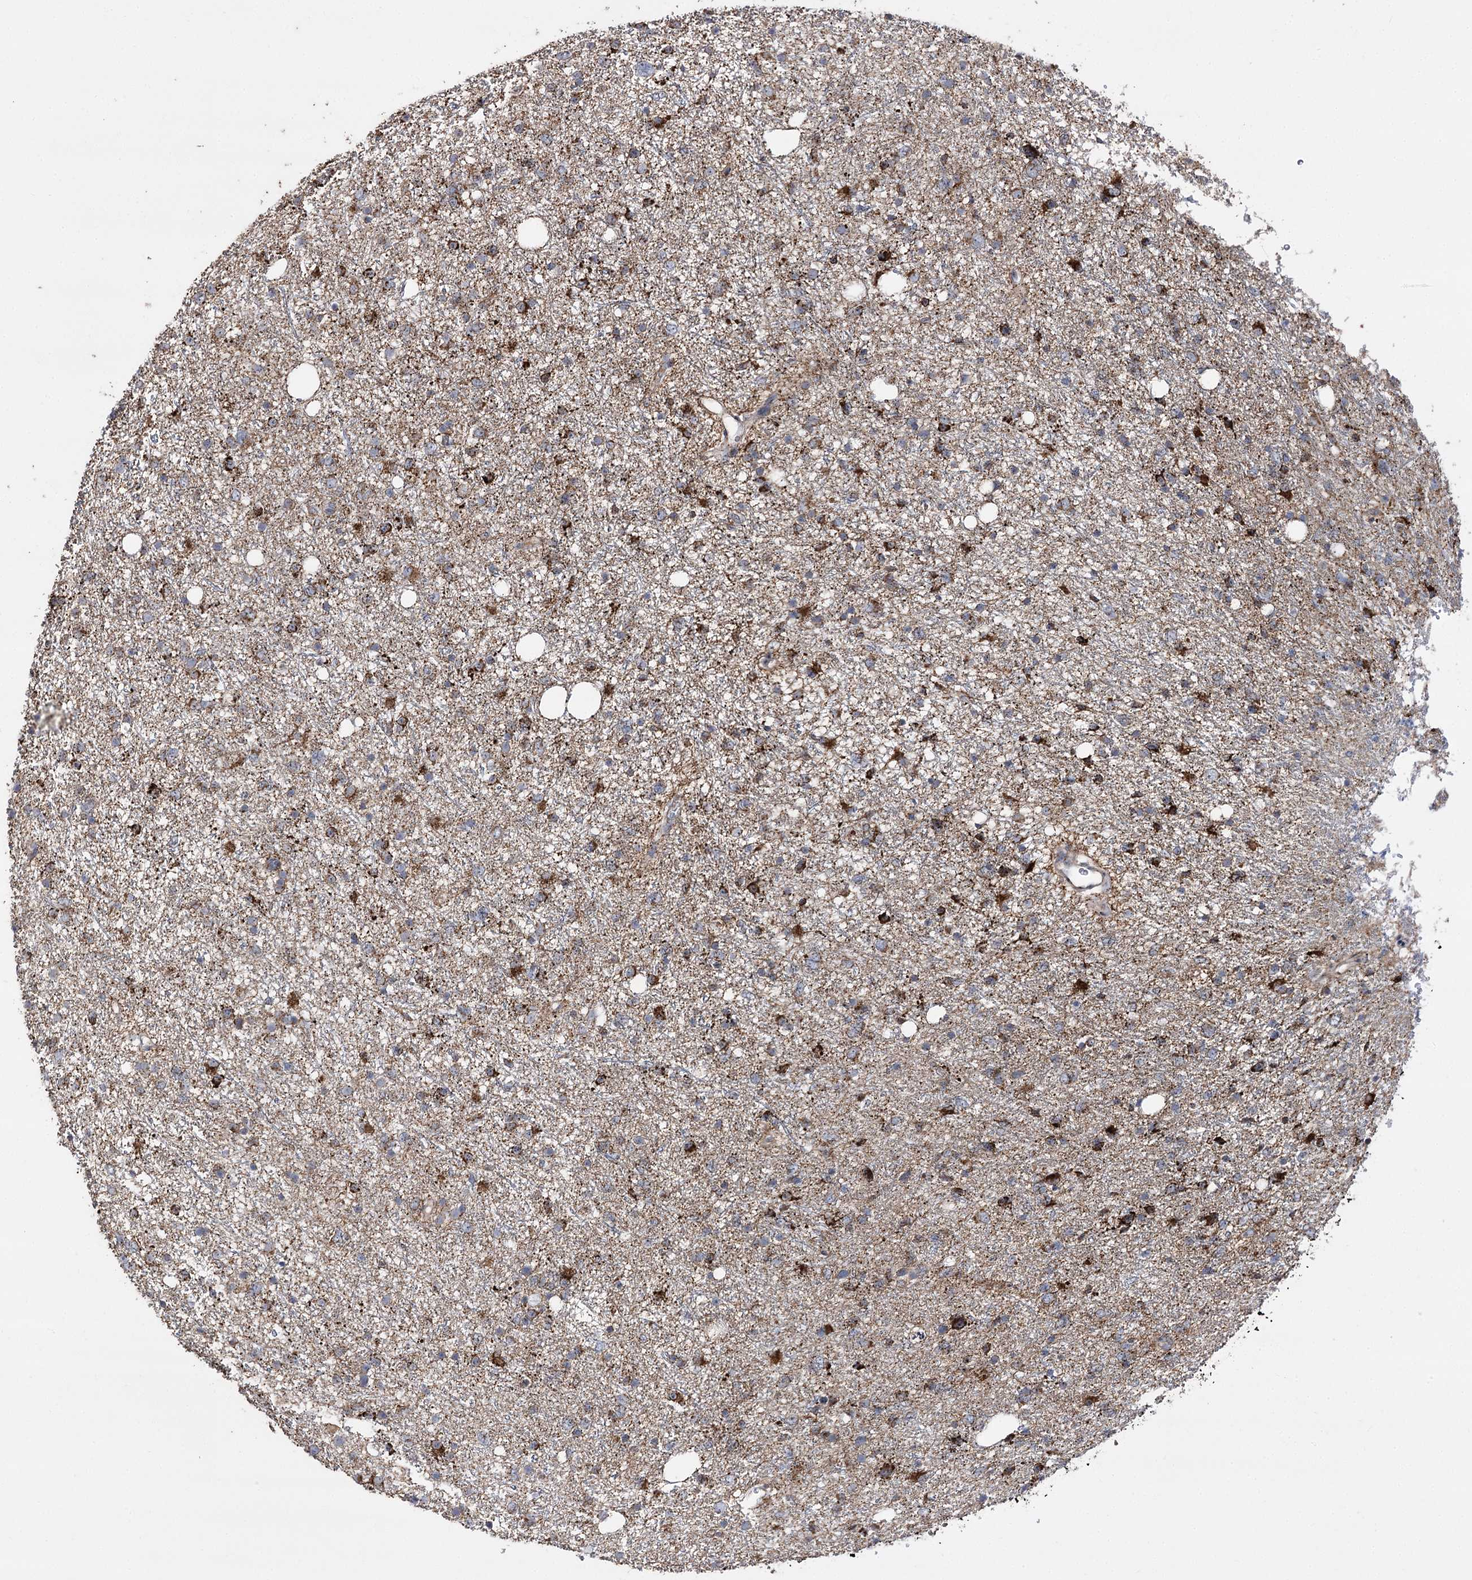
{"staining": {"intensity": "moderate", "quantity": ">75%", "location": "cytoplasmic/membranous"}, "tissue": "glioma", "cell_type": "Tumor cells", "image_type": "cancer", "snomed": [{"axis": "morphology", "description": "Glioma, malignant, Low grade"}, {"axis": "topography", "description": "Cerebral cortex"}], "caption": "This is a photomicrograph of IHC staining of malignant glioma (low-grade), which shows moderate staining in the cytoplasmic/membranous of tumor cells.", "gene": "NADK2", "patient": {"sex": "female", "age": 39}}